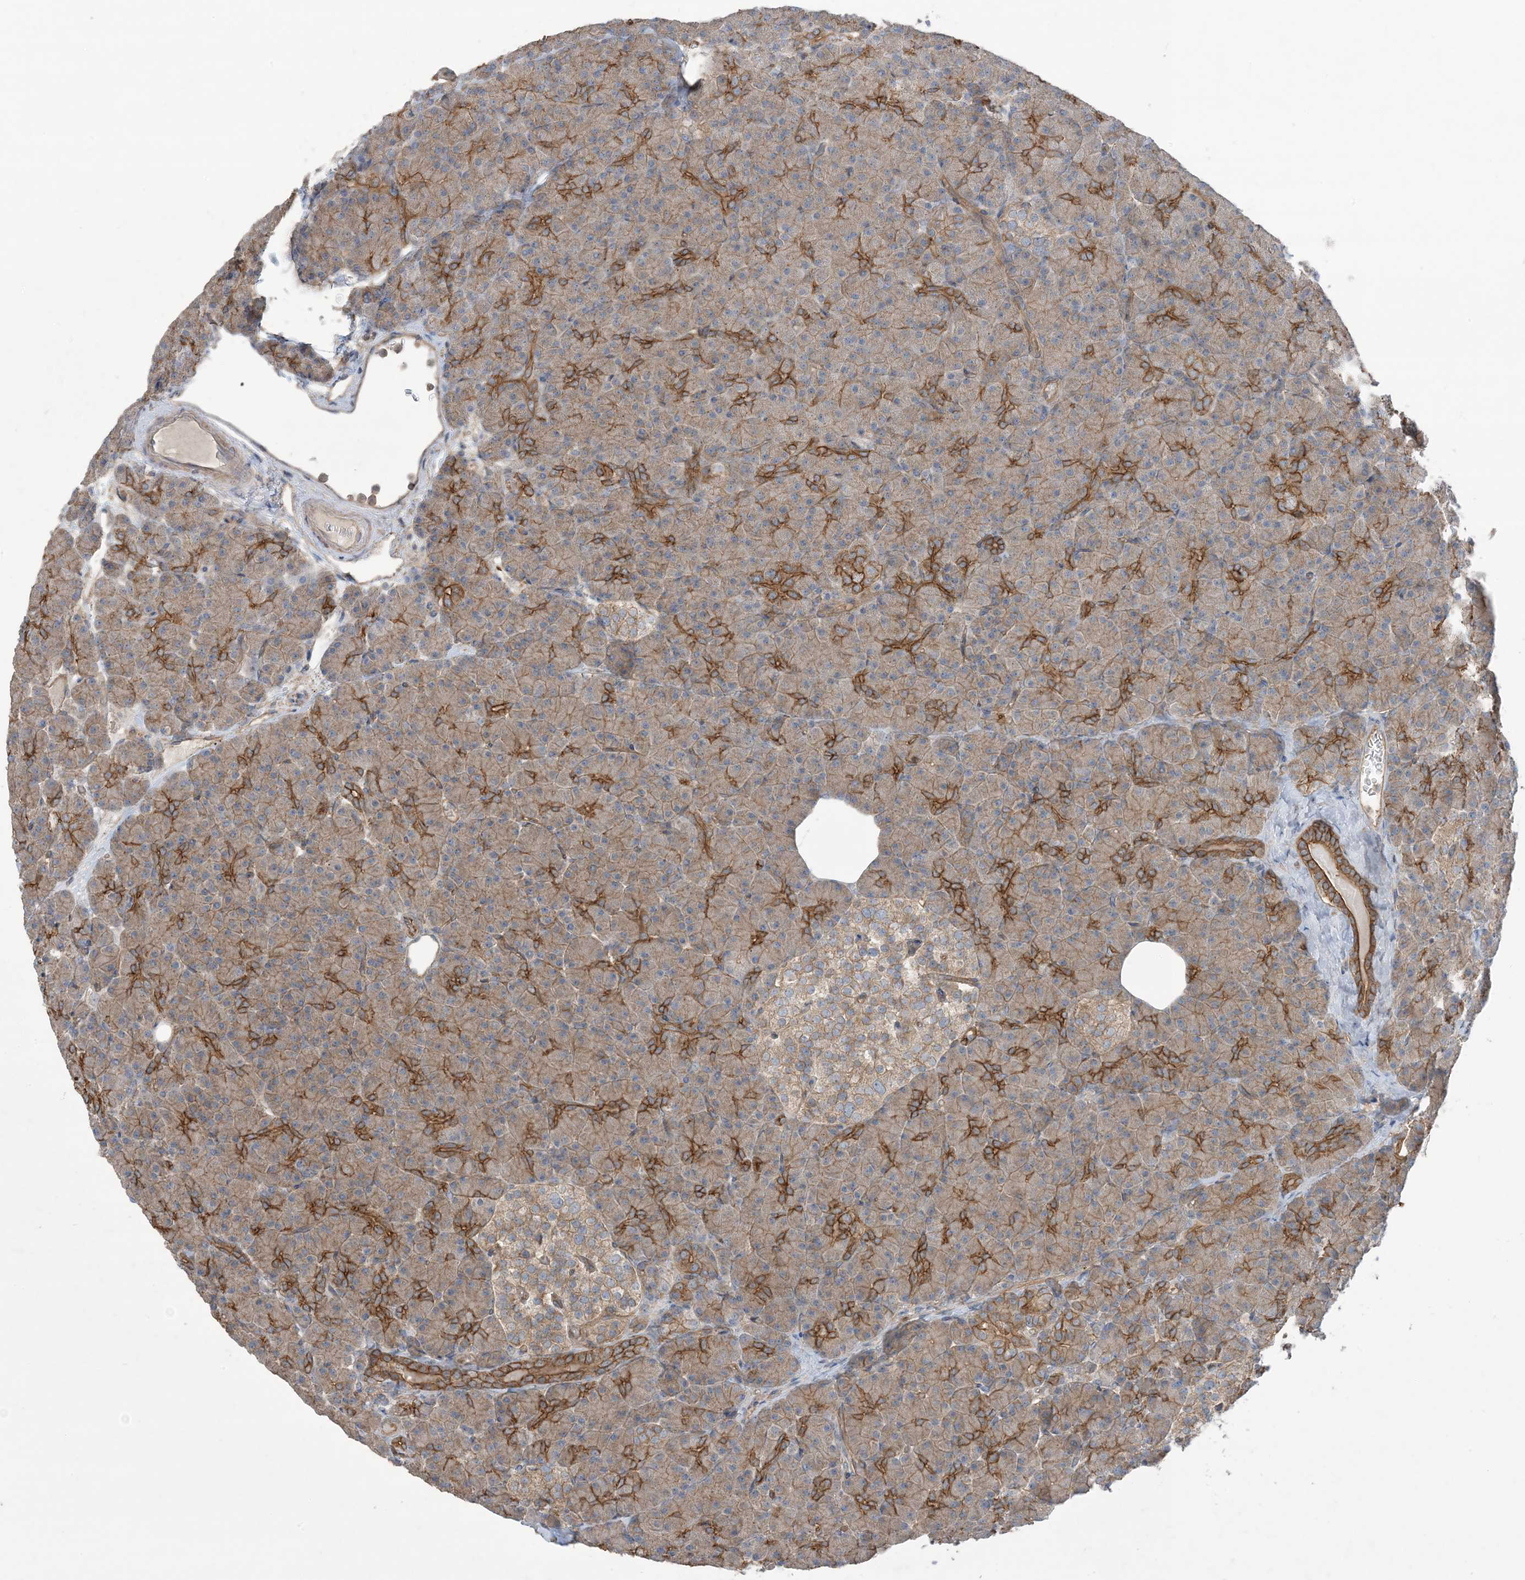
{"staining": {"intensity": "strong", "quantity": "25%-75%", "location": "cytoplasmic/membranous"}, "tissue": "pancreas", "cell_type": "Exocrine glandular cells", "image_type": "normal", "snomed": [{"axis": "morphology", "description": "Normal tissue, NOS"}, {"axis": "topography", "description": "Pancreas"}], "caption": "Human pancreas stained with a brown dye demonstrates strong cytoplasmic/membranous positive positivity in about 25%-75% of exocrine glandular cells.", "gene": "CCNY", "patient": {"sex": "female", "age": 43}}